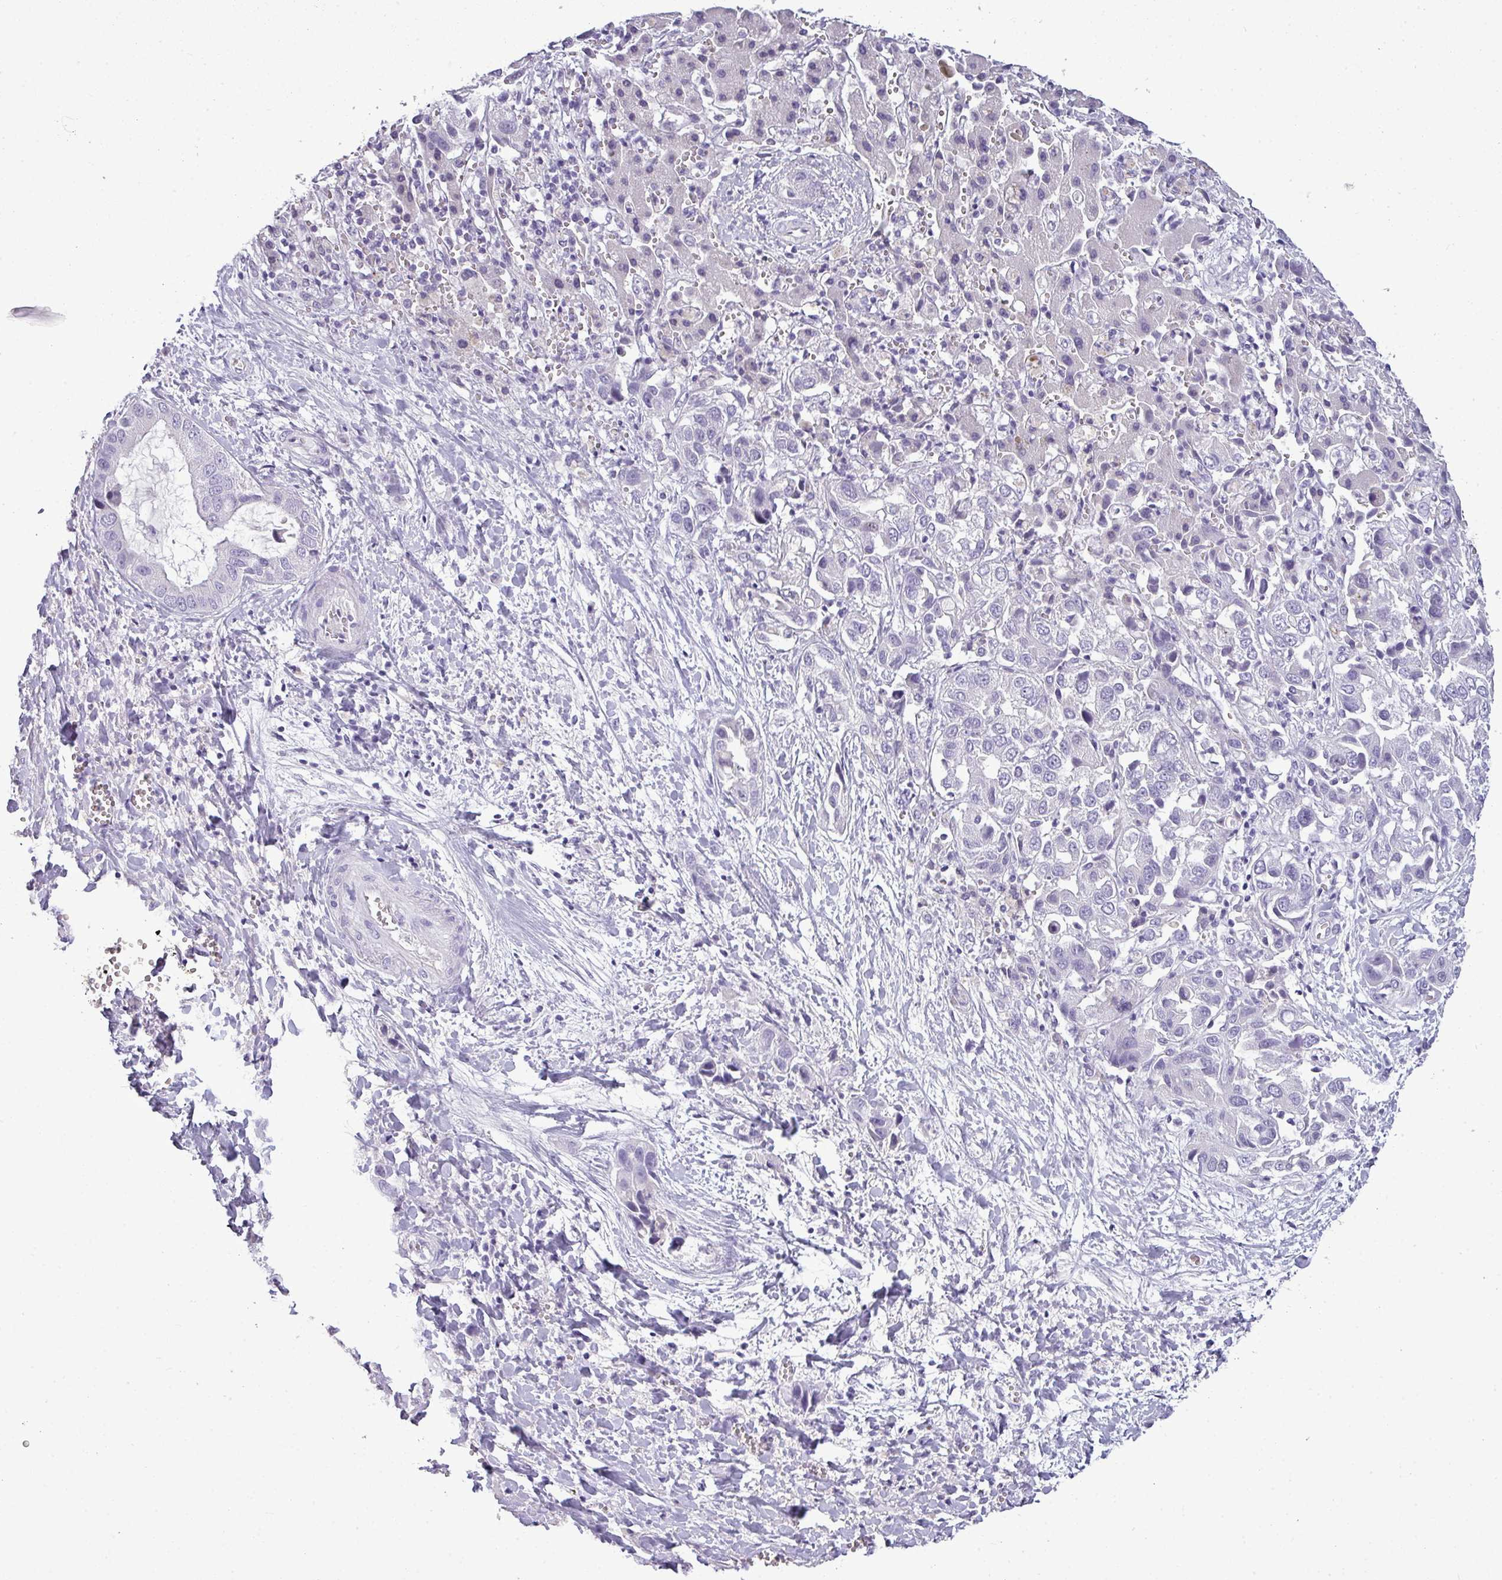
{"staining": {"intensity": "negative", "quantity": "none", "location": "none"}, "tissue": "liver cancer", "cell_type": "Tumor cells", "image_type": "cancer", "snomed": [{"axis": "morphology", "description": "Cholangiocarcinoma"}, {"axis": "topography", "description": "Liver"}], "caption": "High power microscopy photomicrograph of an immunohistochemistry (IHC) histopathology image of liver cancer, revealing no significant staining in tumor cells. Nuclei are stained in blue.", "gene": "TMEM91", "patient": {"sex": "female", "age": 52}}